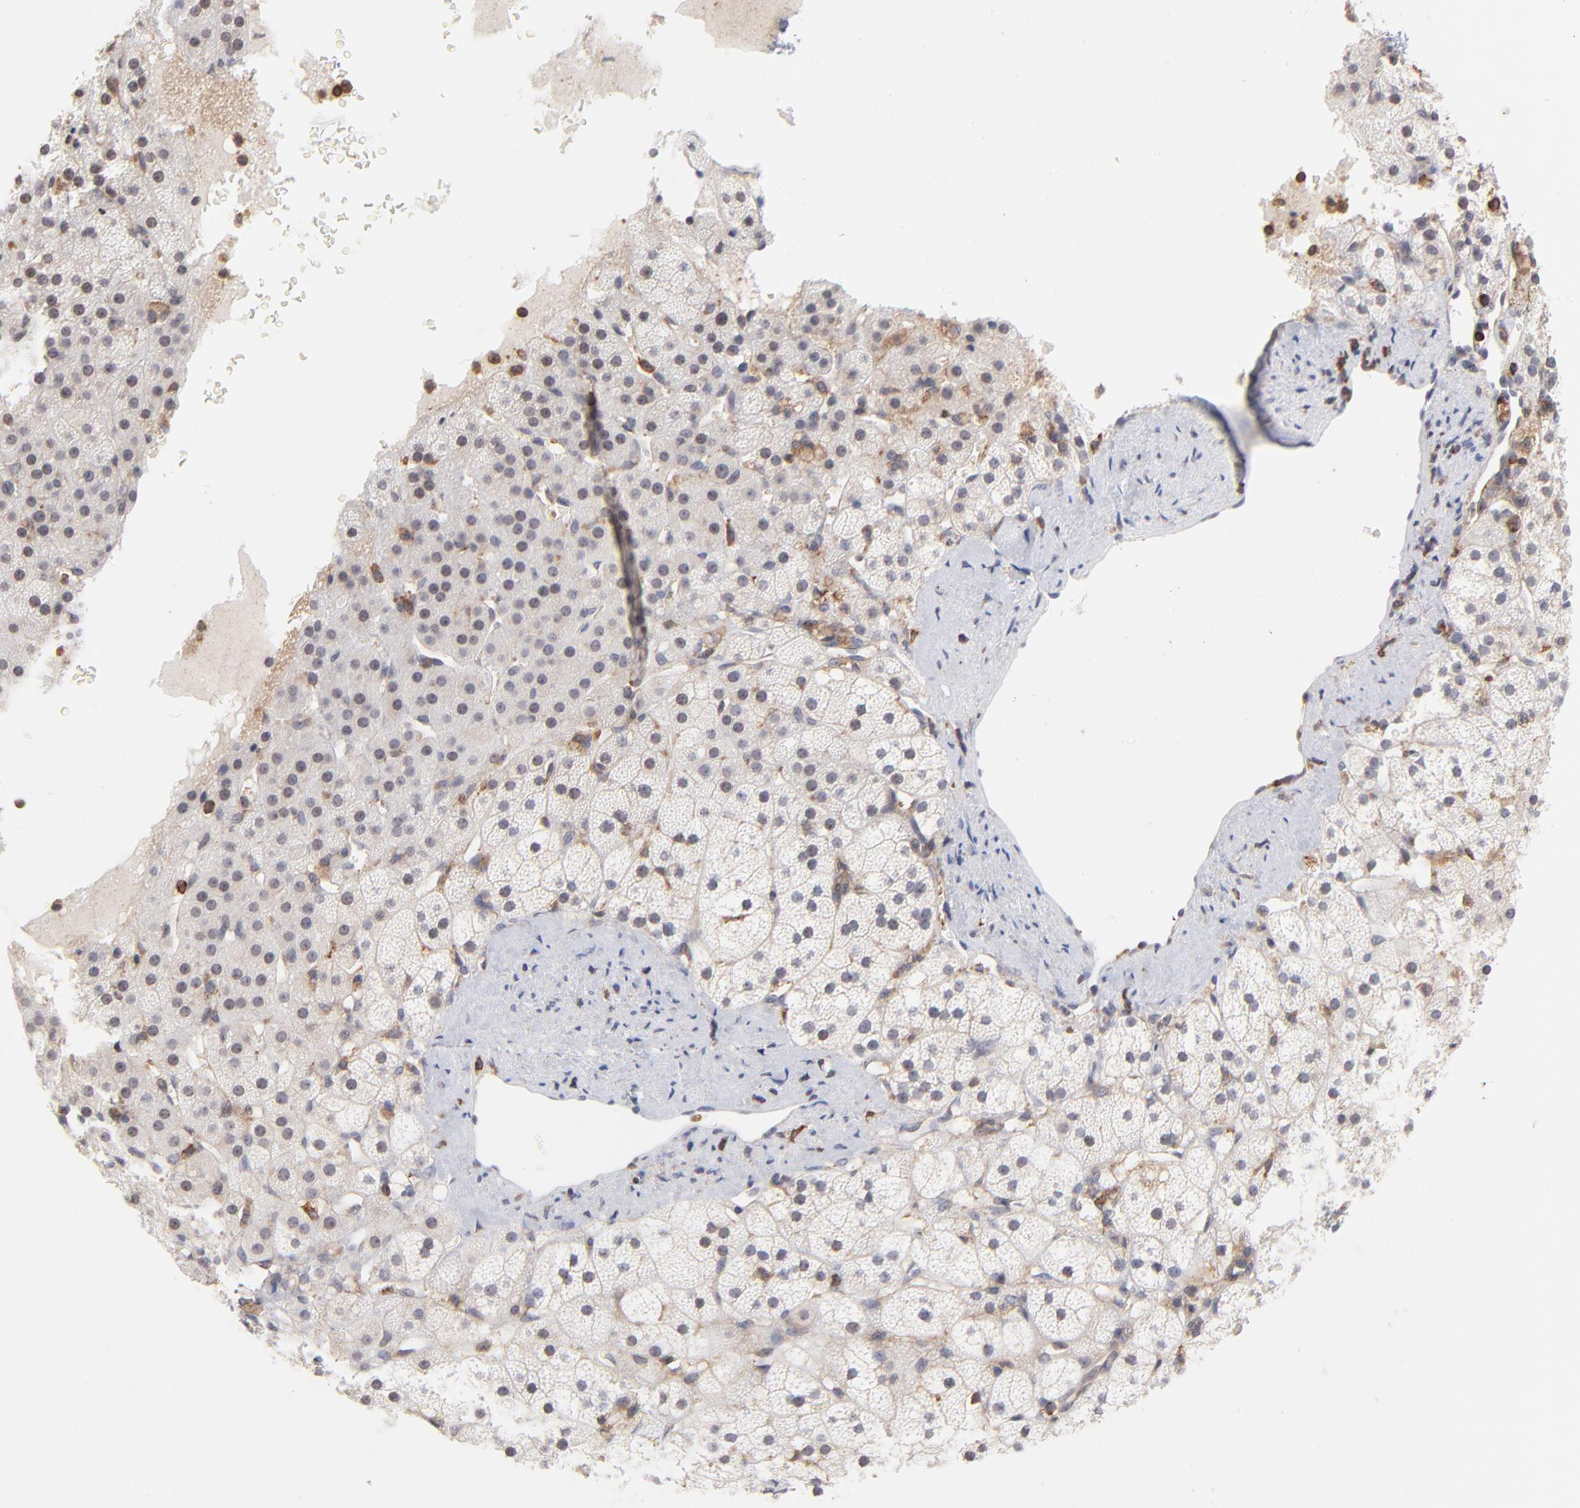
{"staining": {"intensity": "negative", "quantity": "none", "location": "none"}, "tissue": "adrenal gland", "cell_type": "Glandular cells", "image_type": "normal", "snomed": [{"axis": "morphology", "description": "Normal tissue, NOS"}, {"axis": "topography", "description": "Adrenal gland"}], "caption": "Human adrenal gland stained for a protein using immunohistochemistry (IHC) exhibits no expression in glandular cells.", "gene": "WIPF1", "patient": {"sex": "male", "age": 35}}